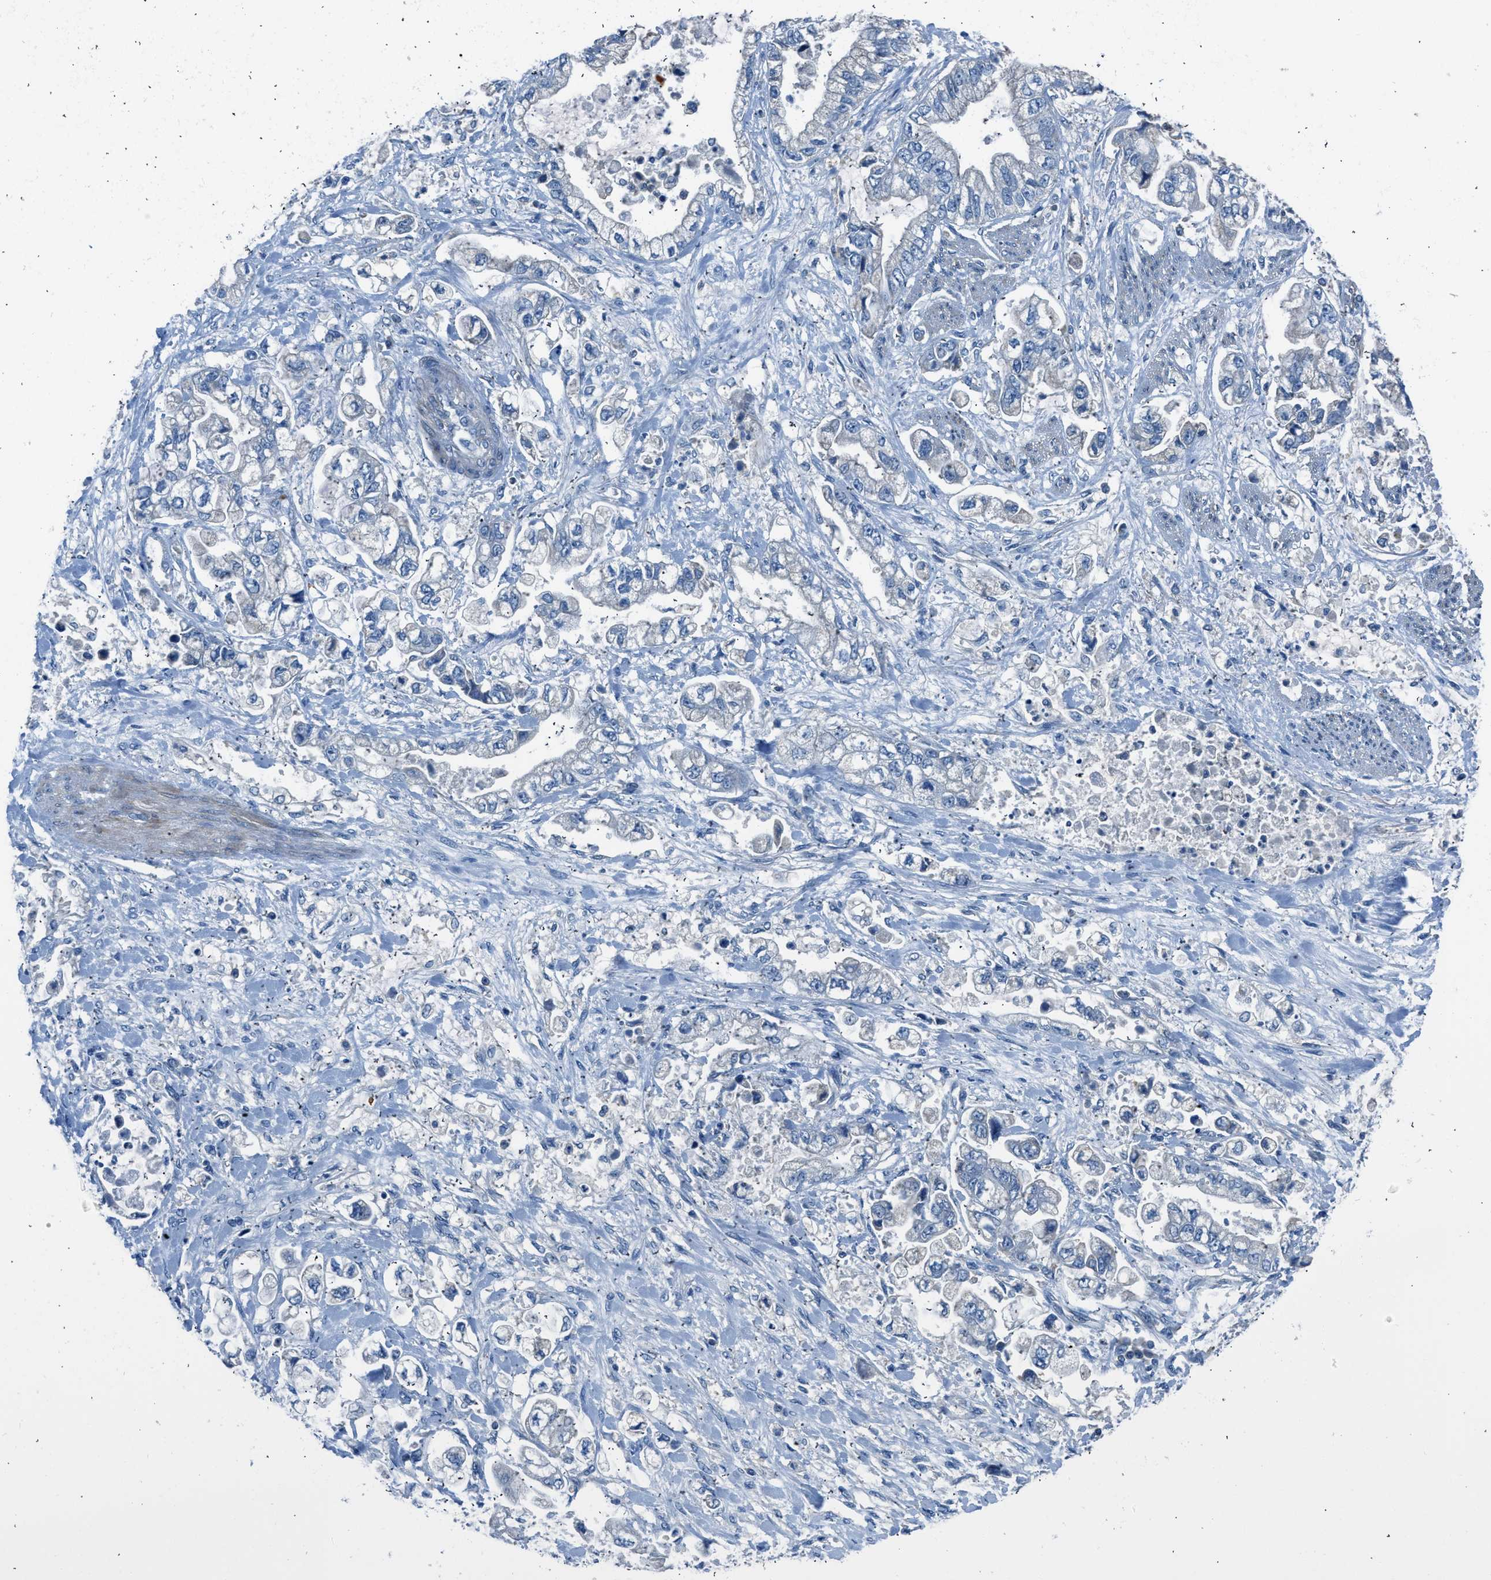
{"staining": {"intensity": "negative", "quantity": "none", "location": "none"}, "tissue": "stomach cancer", "cell_type": "Tumor cells", "image_type": "cancer", "snomed": [{"axis": "morphology", "description": "Normal tissue, NOS"}, {"axis": "morphology", "description": "Adenocarcinoma, NOS"}, {"axis": "topography", "description": "Stomach"}], "caption": "A histopathology image of stomach adenocarcinoma stained for a protein reveals no brown staining in tumor cells.", "gene": "LMLN", "patient": {"sex": "male", "age": 62}}